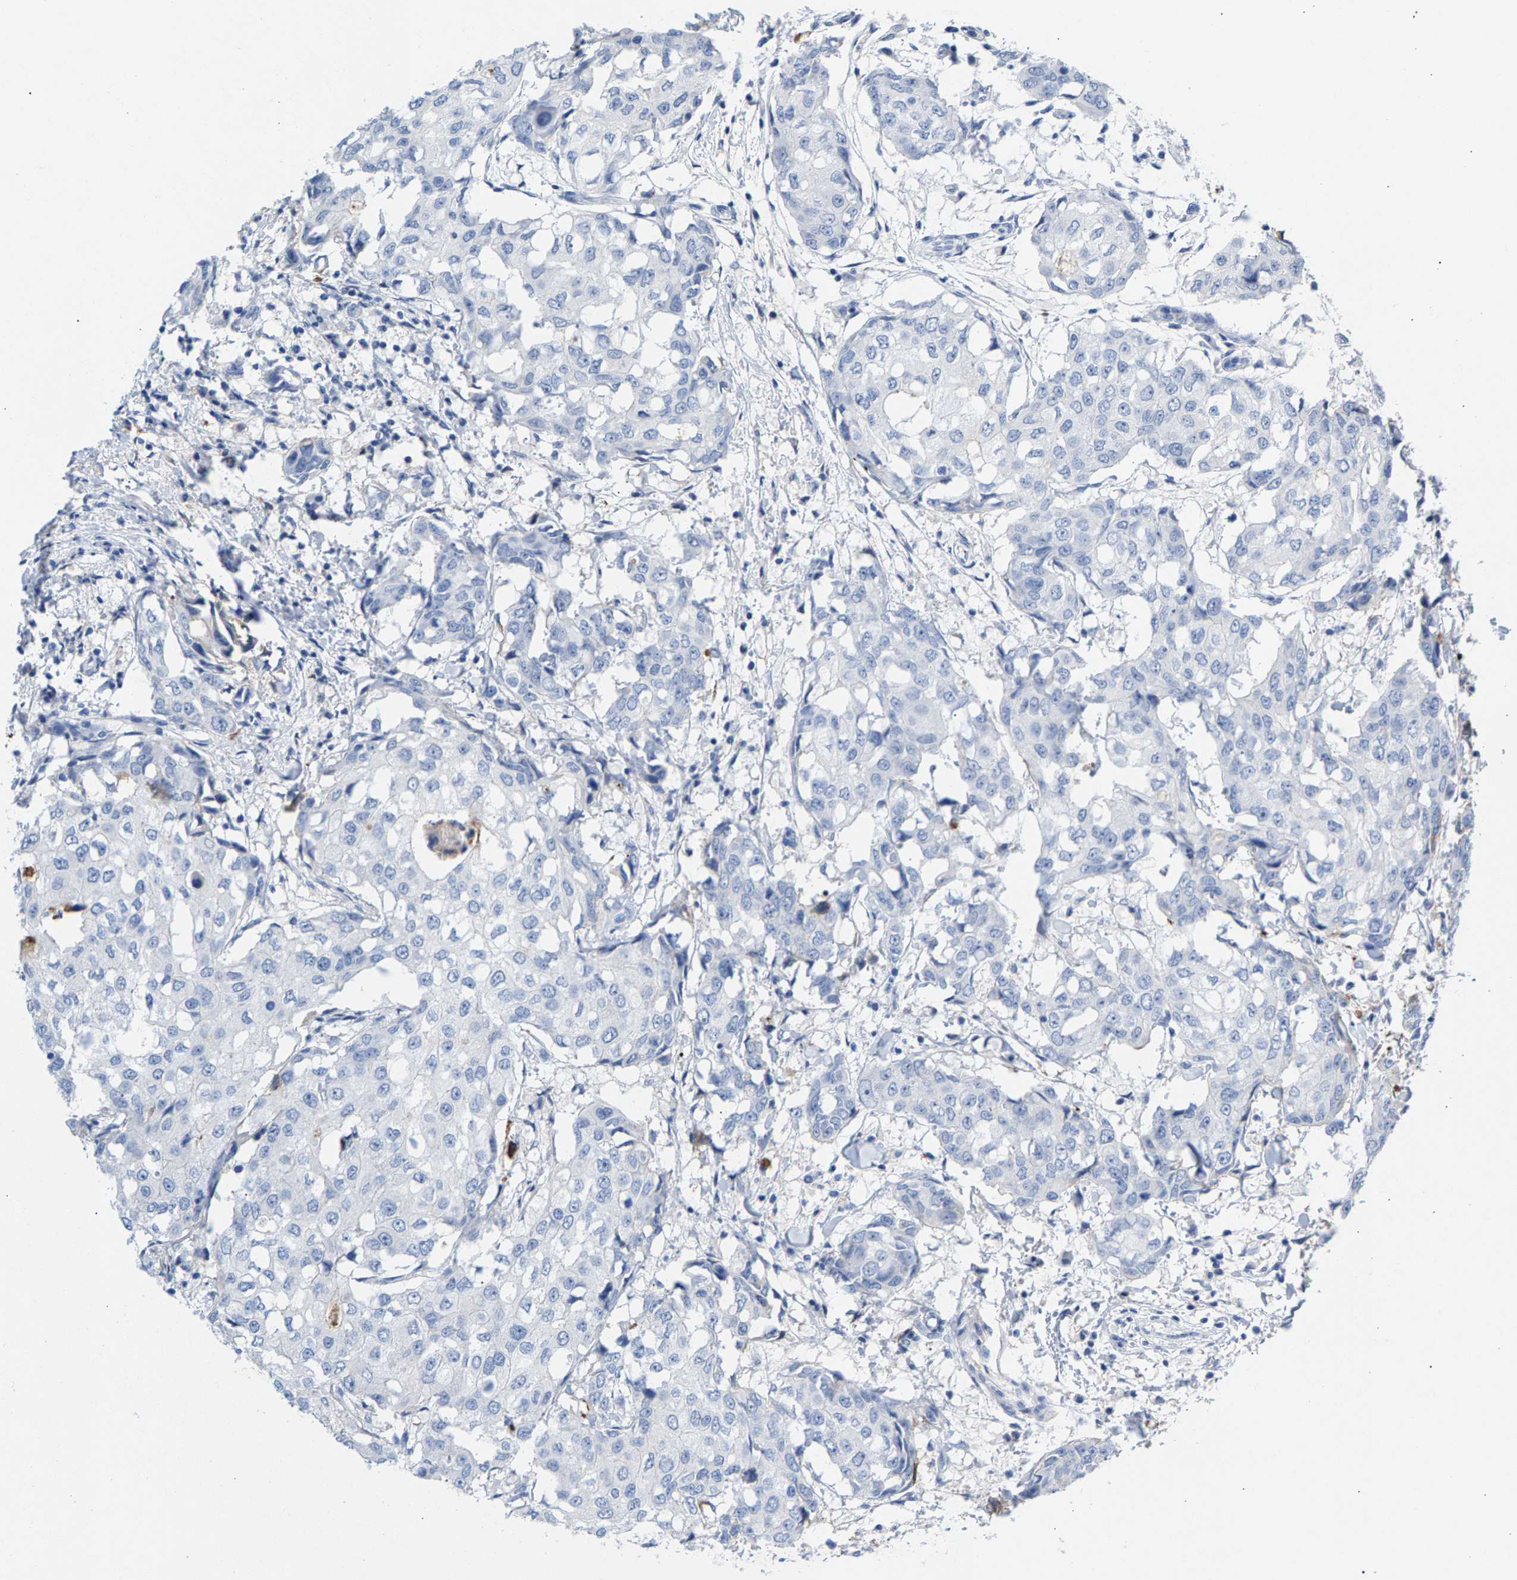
{"staining": {"intensity": "negative", "quantity": "none", "location": "none"}, "tissue": "breast cancer", "cell_type": "Tumor cells", "image_type": "cancer", "snomed": [{"axis": "morphology", "description": "Duct carcinoma"}, {"axis": "topography", "description": "Breast"}], "caption": "Immunohistochemical staining of human infiltrating ductal carcinoma (breast) demonstrates no significant expression in tumor cells. (Brightfield microscopy of DAB immunohistochemistry at high magnification).", "gene": "APOH", "patient": {"sex": "female", "age": 27}}